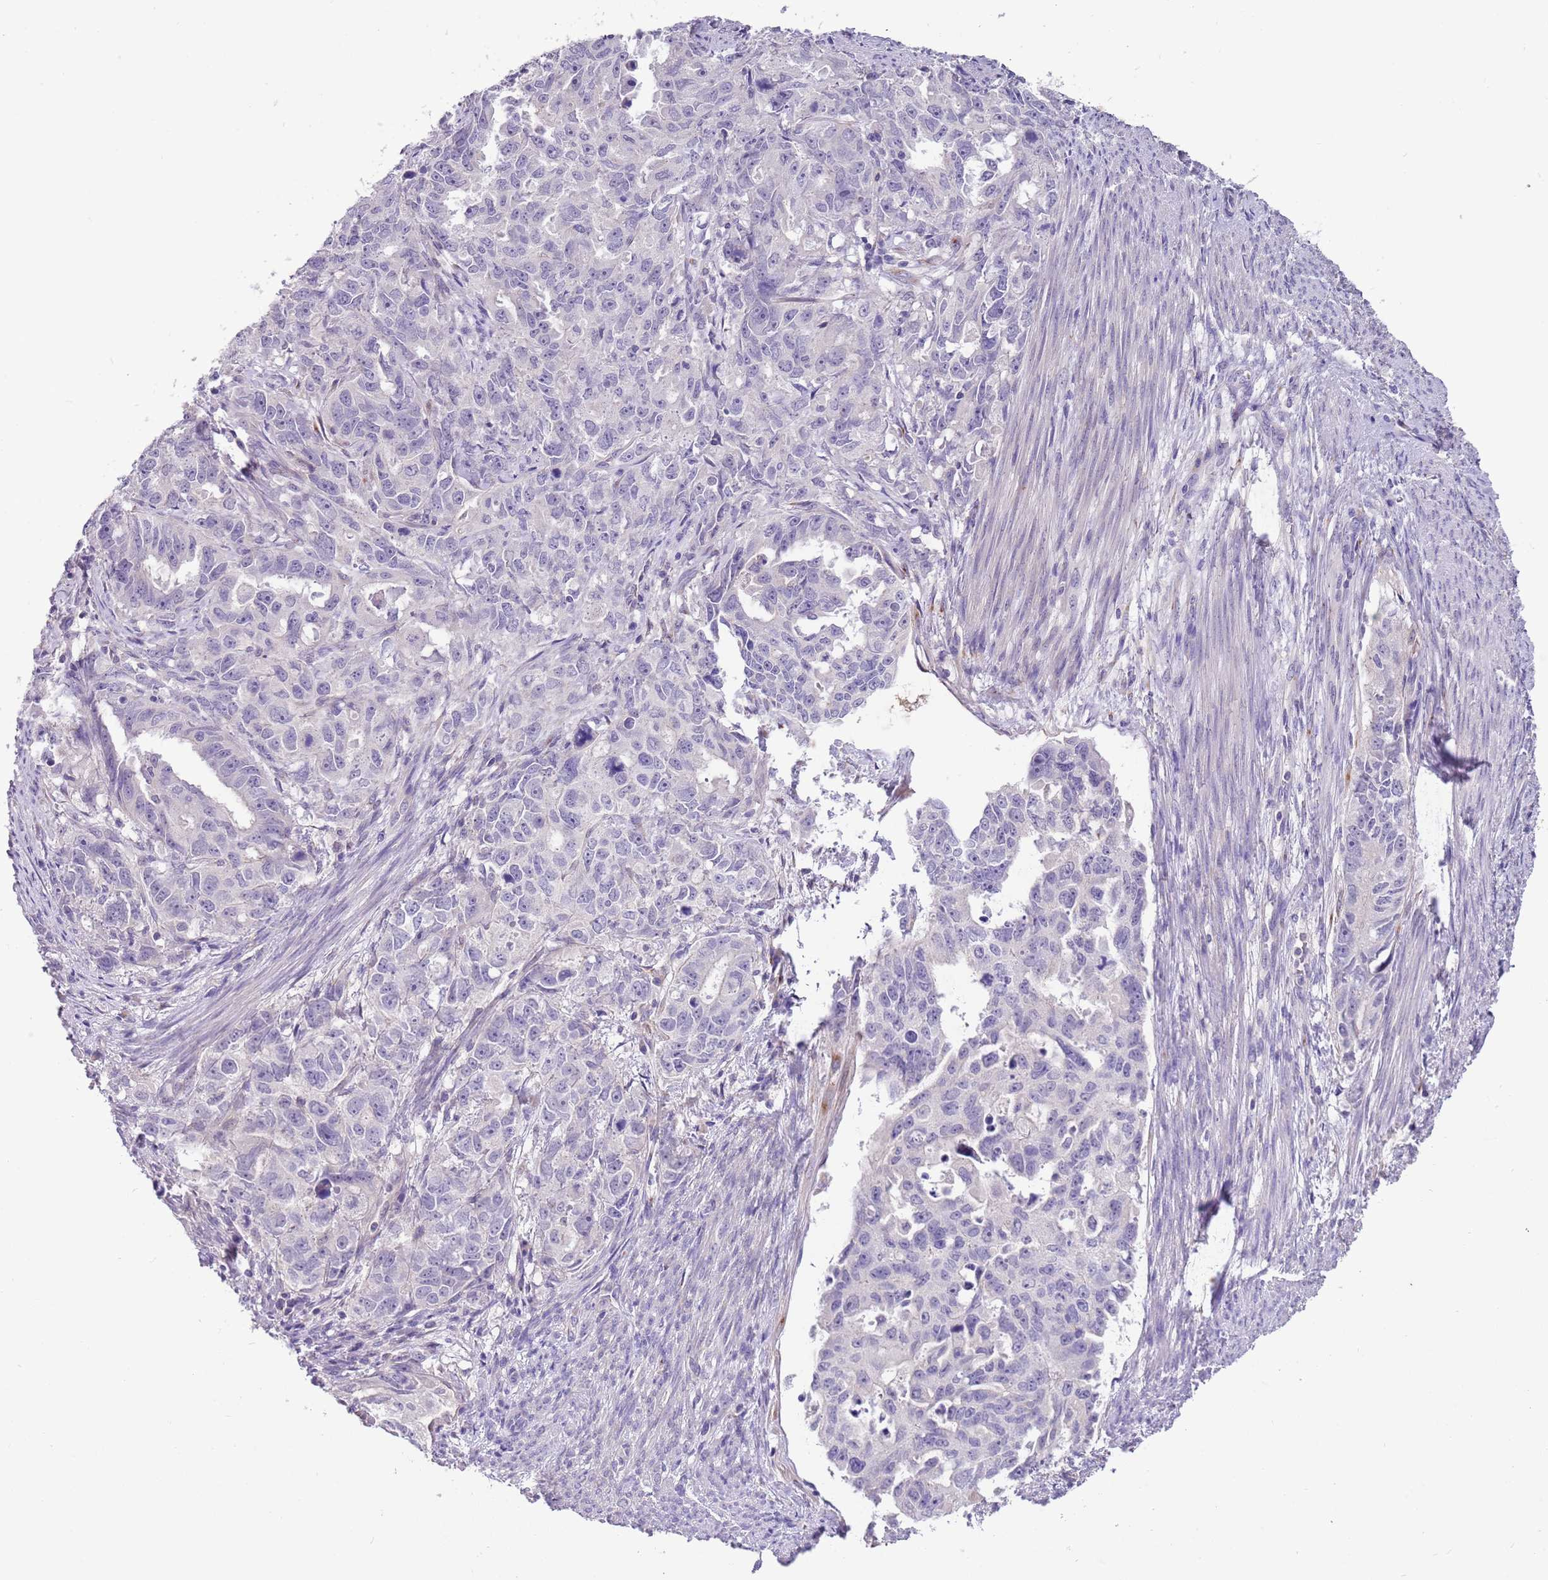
{"staining": {"intensity": "negative", "quantity": "none", "location": "none"}, "tissue": "endometrial cancer", "cell_type": "Tumor cells", "image_type": "cancer", "snomed": [{"axis": "morphology", "description": "Adenocarcinoma, NOS"}, {"axis": "topography", "description": "Endometrium"}], "caption": "There is no significant staining in tumor cells of endometrial cancer (adenocarcinoma).", "gene": "CFAP73", "patient": {"sex": "female", "age": 65}}